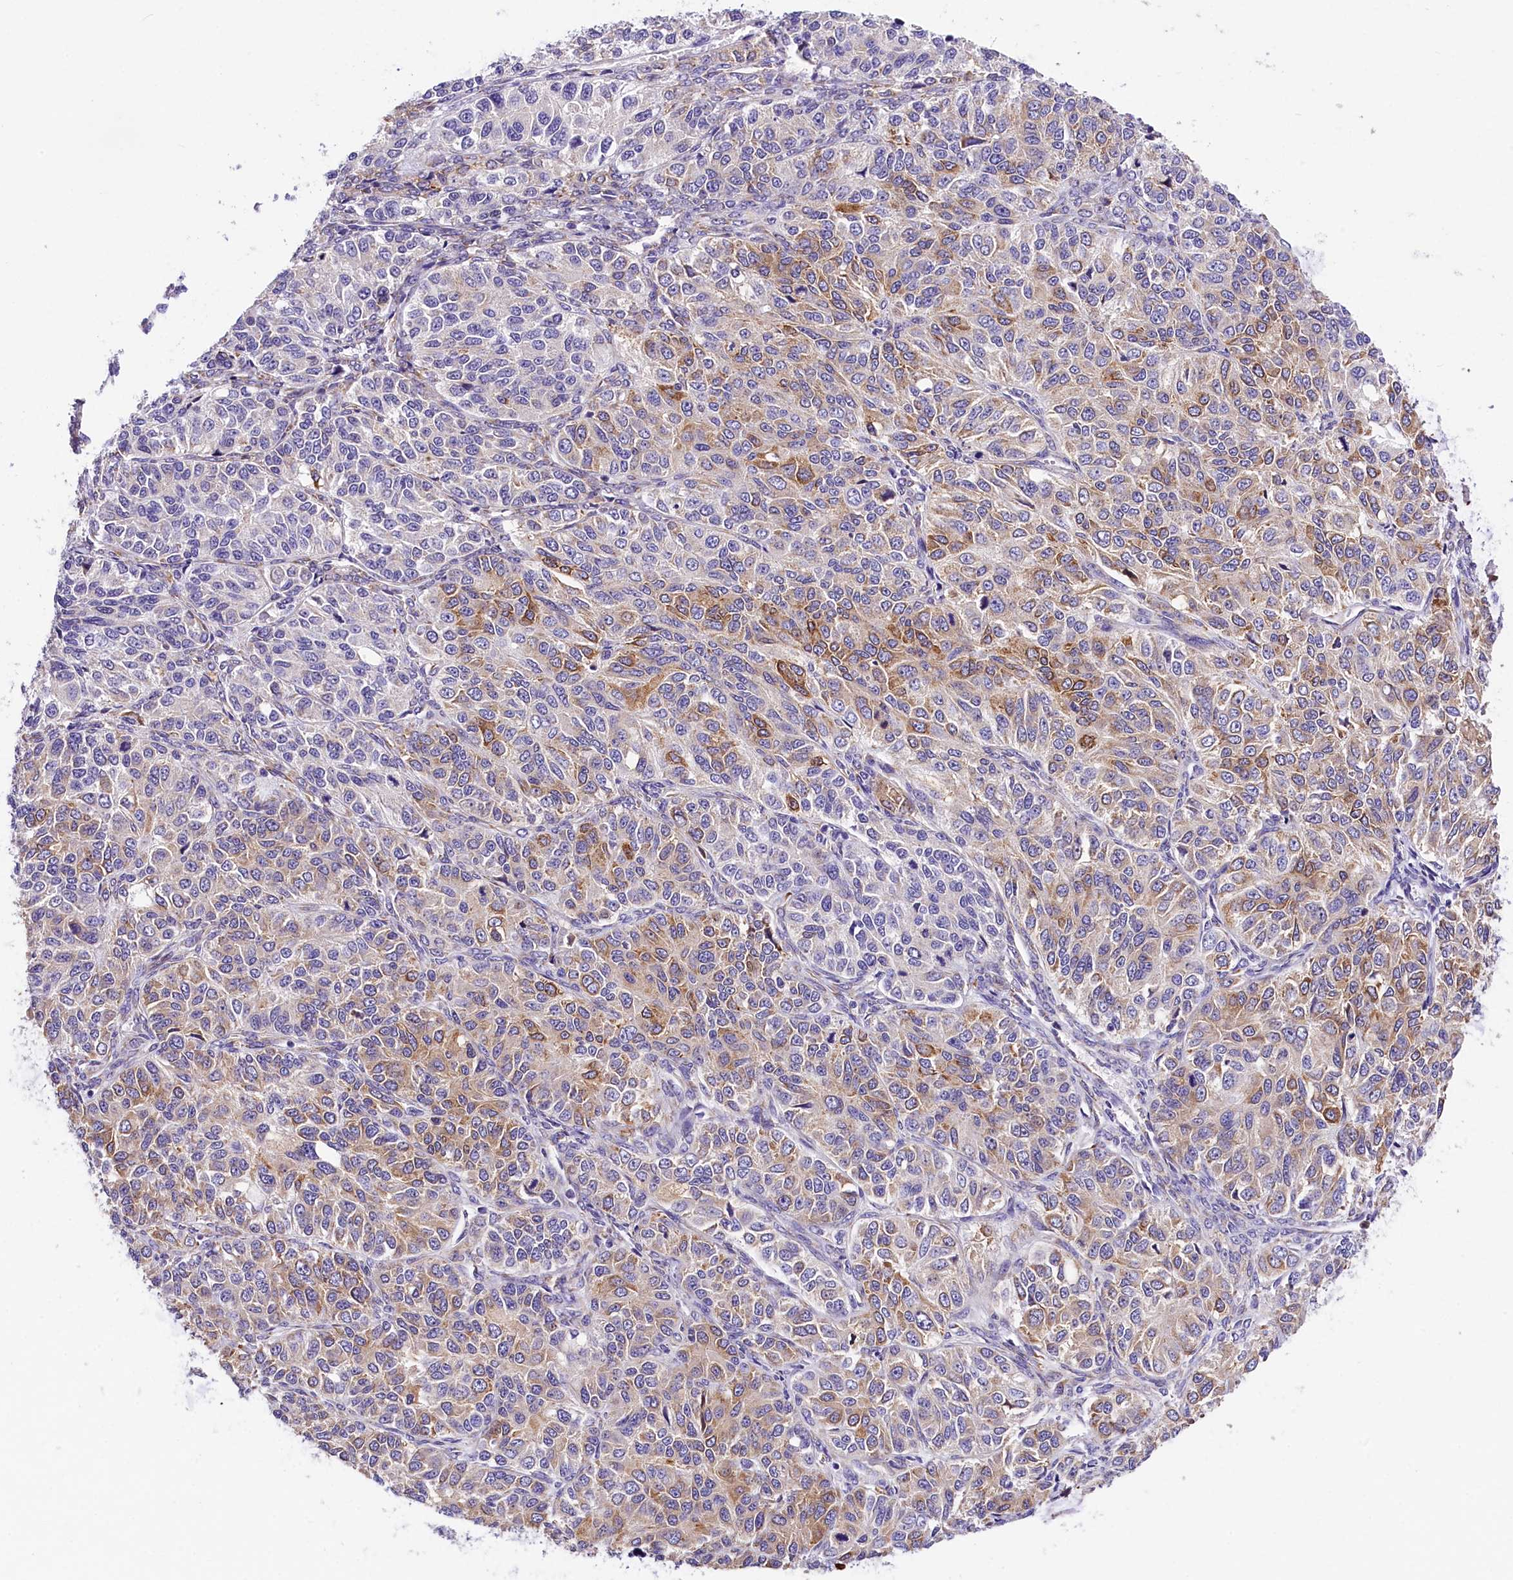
{"staining": {"intensity": "moderate", "quantity": "<25%", "location": "cytoplasmic/membranous"}, "tissue": "ovarian cancer", "cell_type": "Tumor cells", "image_type": "cancer", "snomed": [{"axis": "morphology", "description": "Carcinoma, endometroid"}, {"axis": "topography", "description": "Ovary"}], "caption": "Immunohistochemical staining of ovarian cancer (endometroid carcinoma) shows low levels of moderate cytoplasmic/membranous expression in about <25% of tumor cells. The staining was performed using DAB to visualize the protein expression in brown, while the nuclei were stained in blue with hematoxylin (Magnification: 20x).", "gene": "ITGA1", "patient": {"sex": "female", "age": 51}}